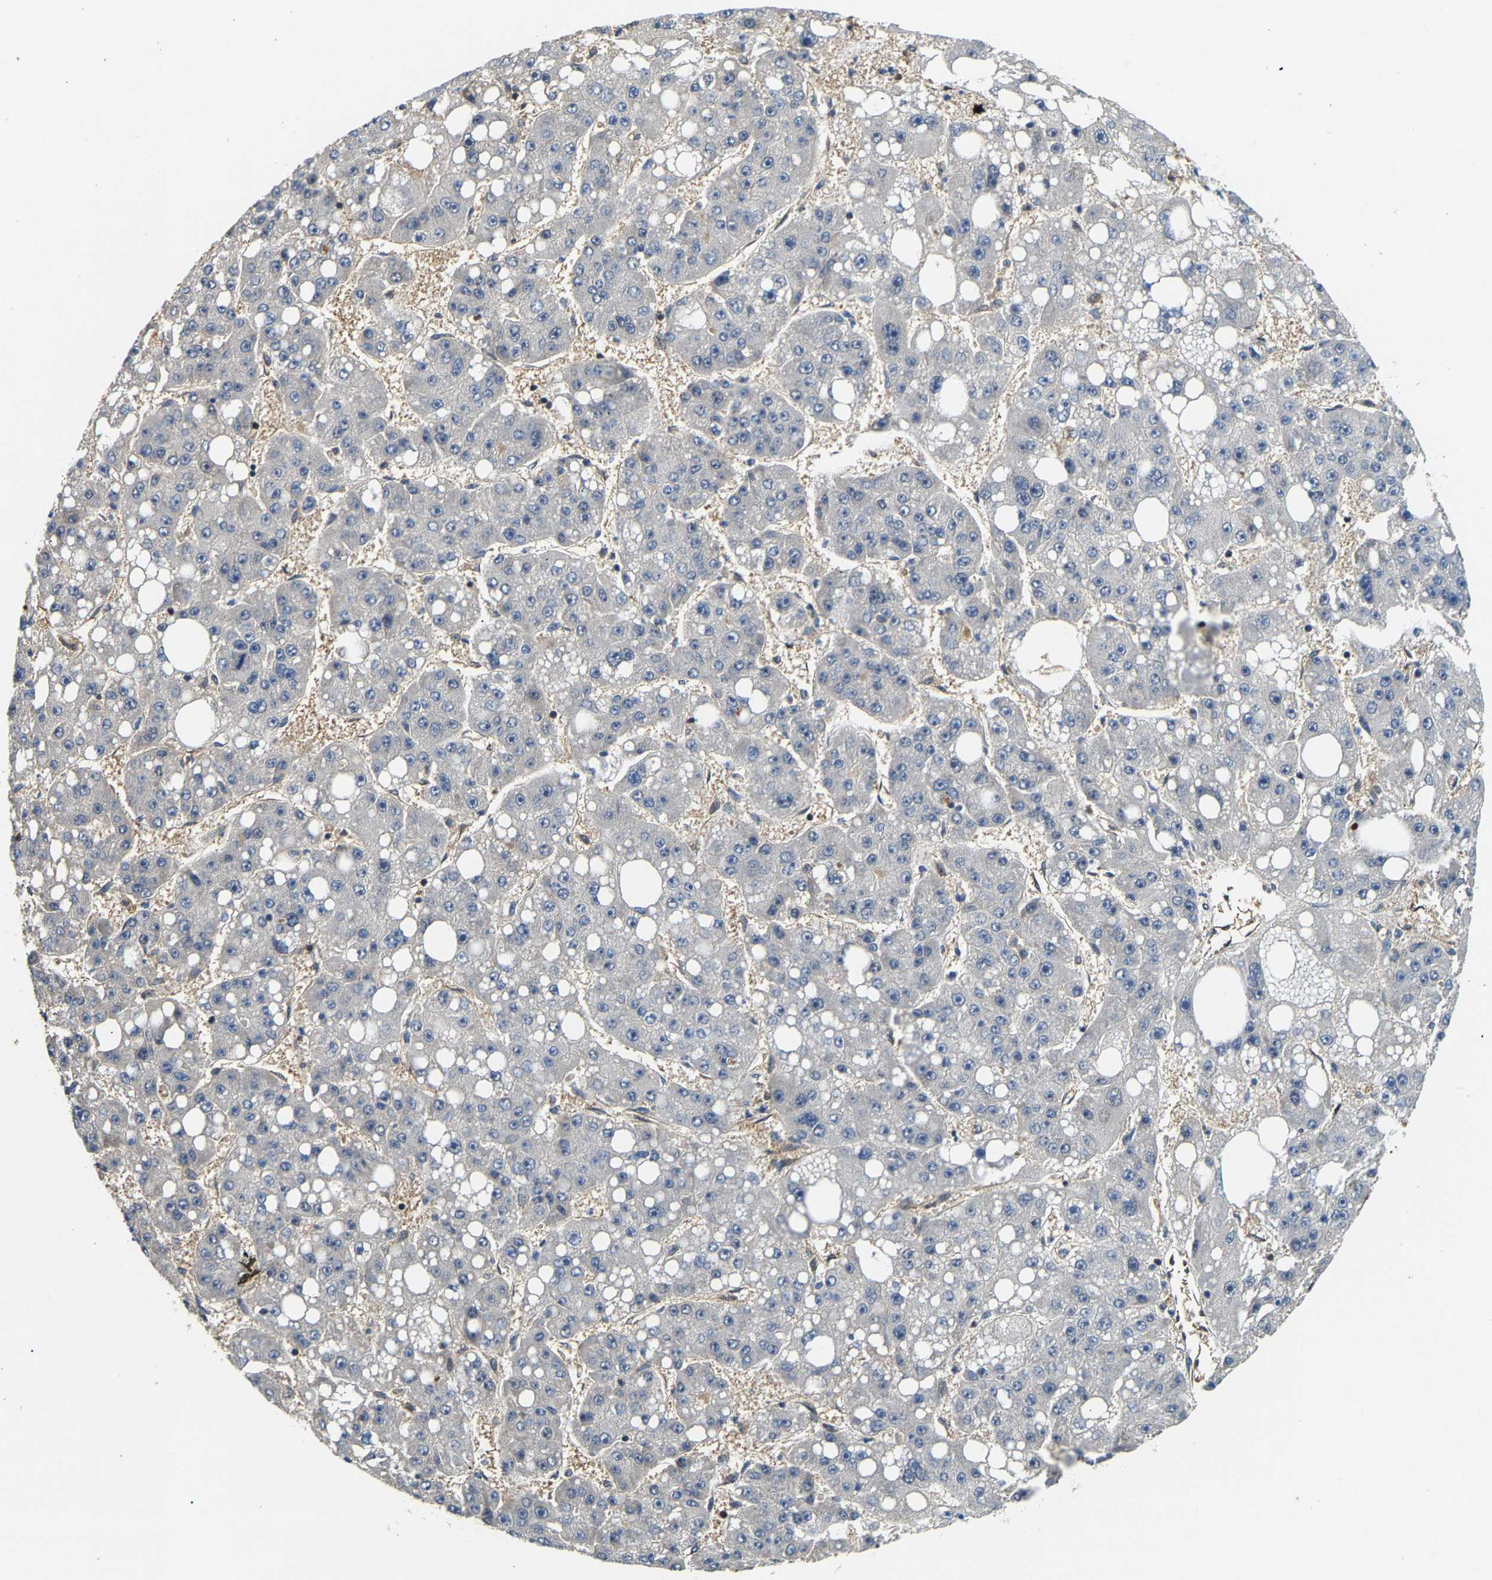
{"staining": {"intensity": "negative", "quantity": "none", "location": "none"}, "tissue": "liver cancer", "cell_type": "Tumor cells", "image_type": "cancer", "snomed": [{"axis": "morphology", "description": "Carcinoma, Hepatocellular, NOS"}, {"axis": "topography", "description": "Liver"}], "caption": "Immunohistochemistry (IHC) of hepatocellular carcinoma (liver) demonstrates no positivity in tumor cells. The staining is performed using DAB brown chromogen with nuclei counter-stained in using hematoxylin.", "gene": "GIMAP7", "patient": {"sex": "female", "age": 61}}